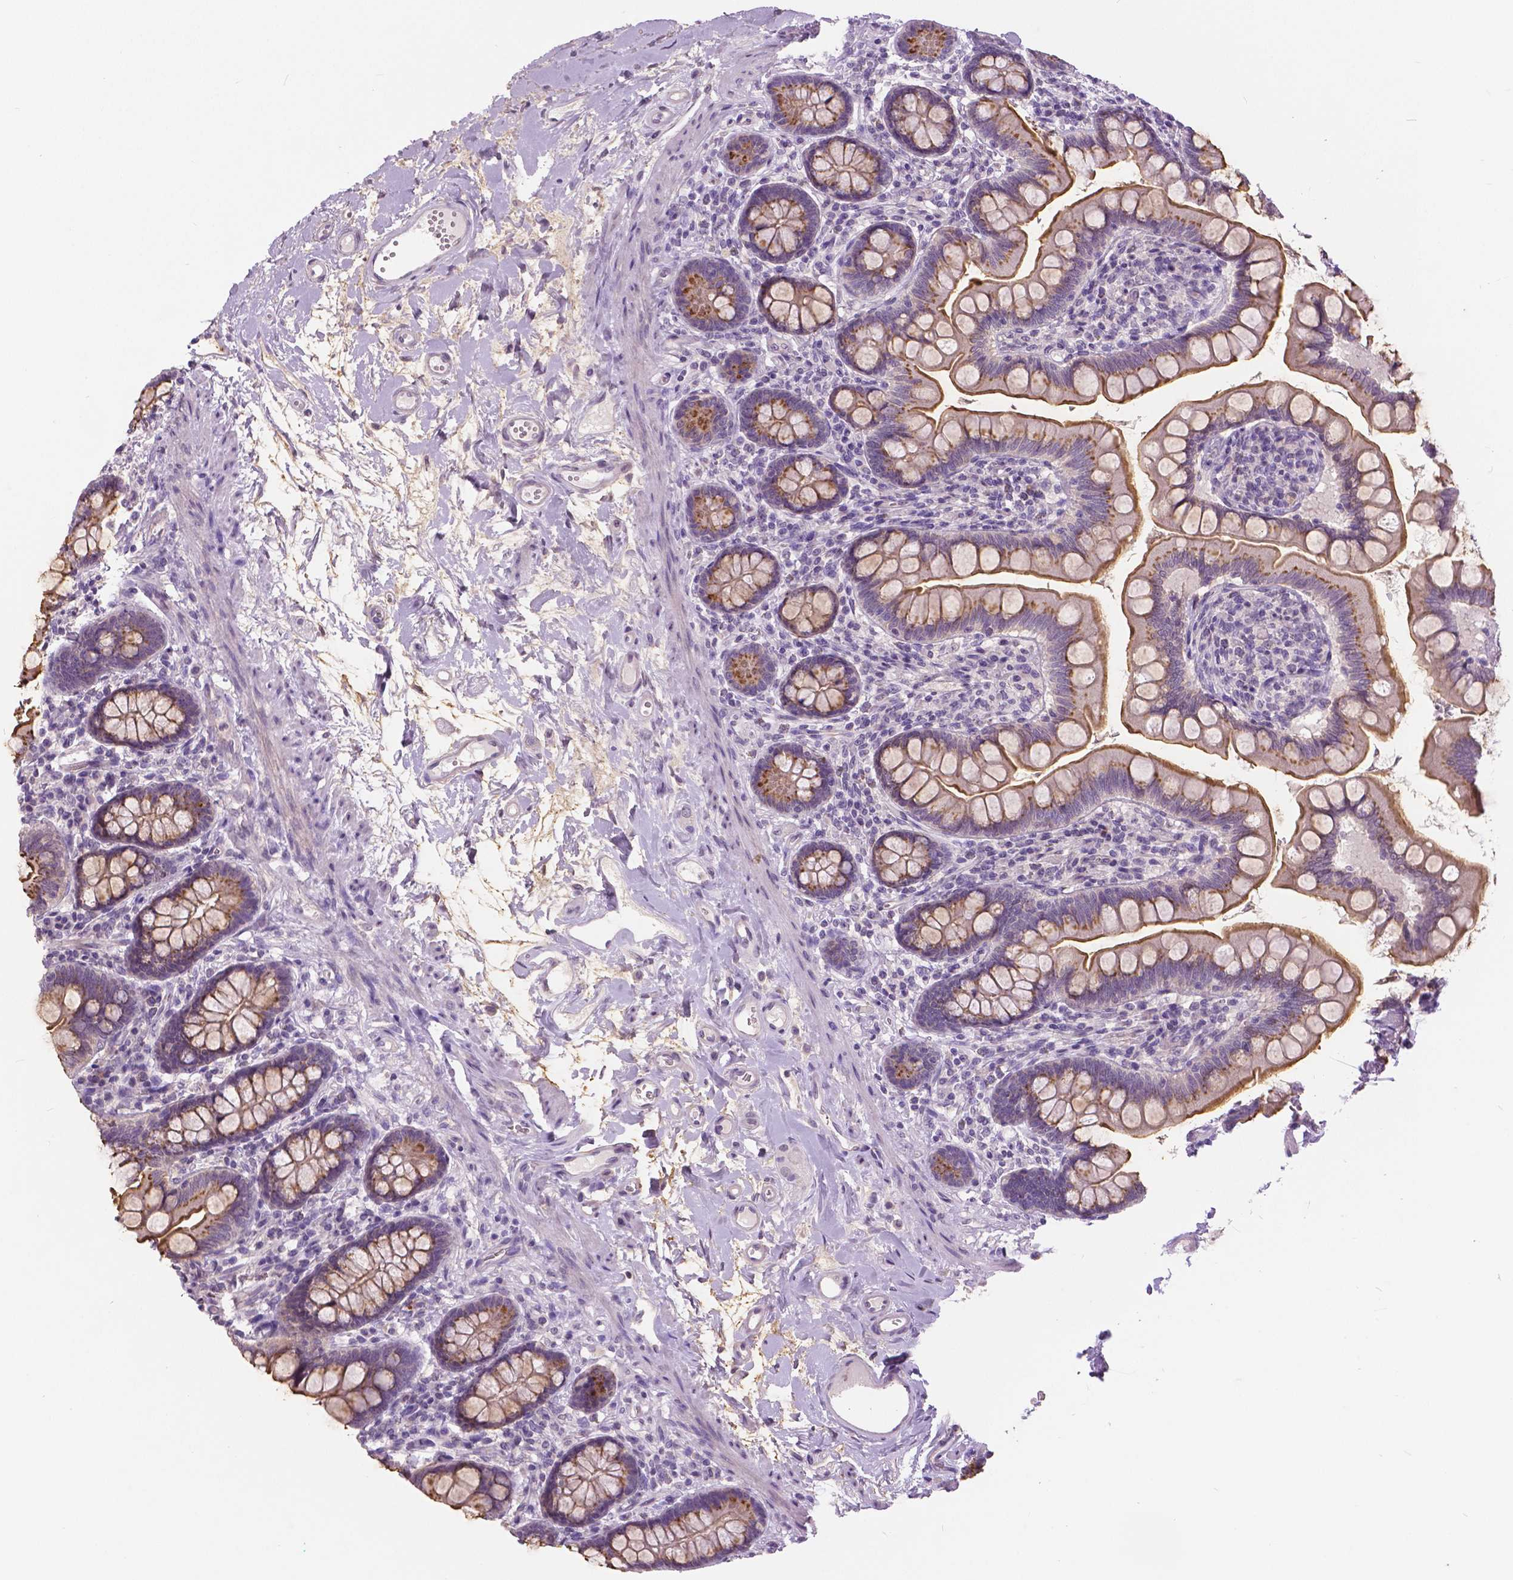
{"staining": {"intensity": "moderate", "quantity": "25%-75%", "location": "cytoplasmic/membranous"}, "tissue": "small intestine", "cell_type": "Glandular cells", "image_type": "normal", "snomed": [{"axis": "morphology", "description": "Normal tissue, NOS"}, {"axis": "topography", "description": "Small intestine"}], "caption": "A high-resolution photomicrograph shows IHC staining of benign small intestine, which shows moderate cytoplasmic/membranous positivity in about 25%-75% of glandular cells. (brown staining indicates protein expression, while blue staining denotes nuclei).", "gene": "GRIN2A", "patient": {"sex": "female", "age": 56}}